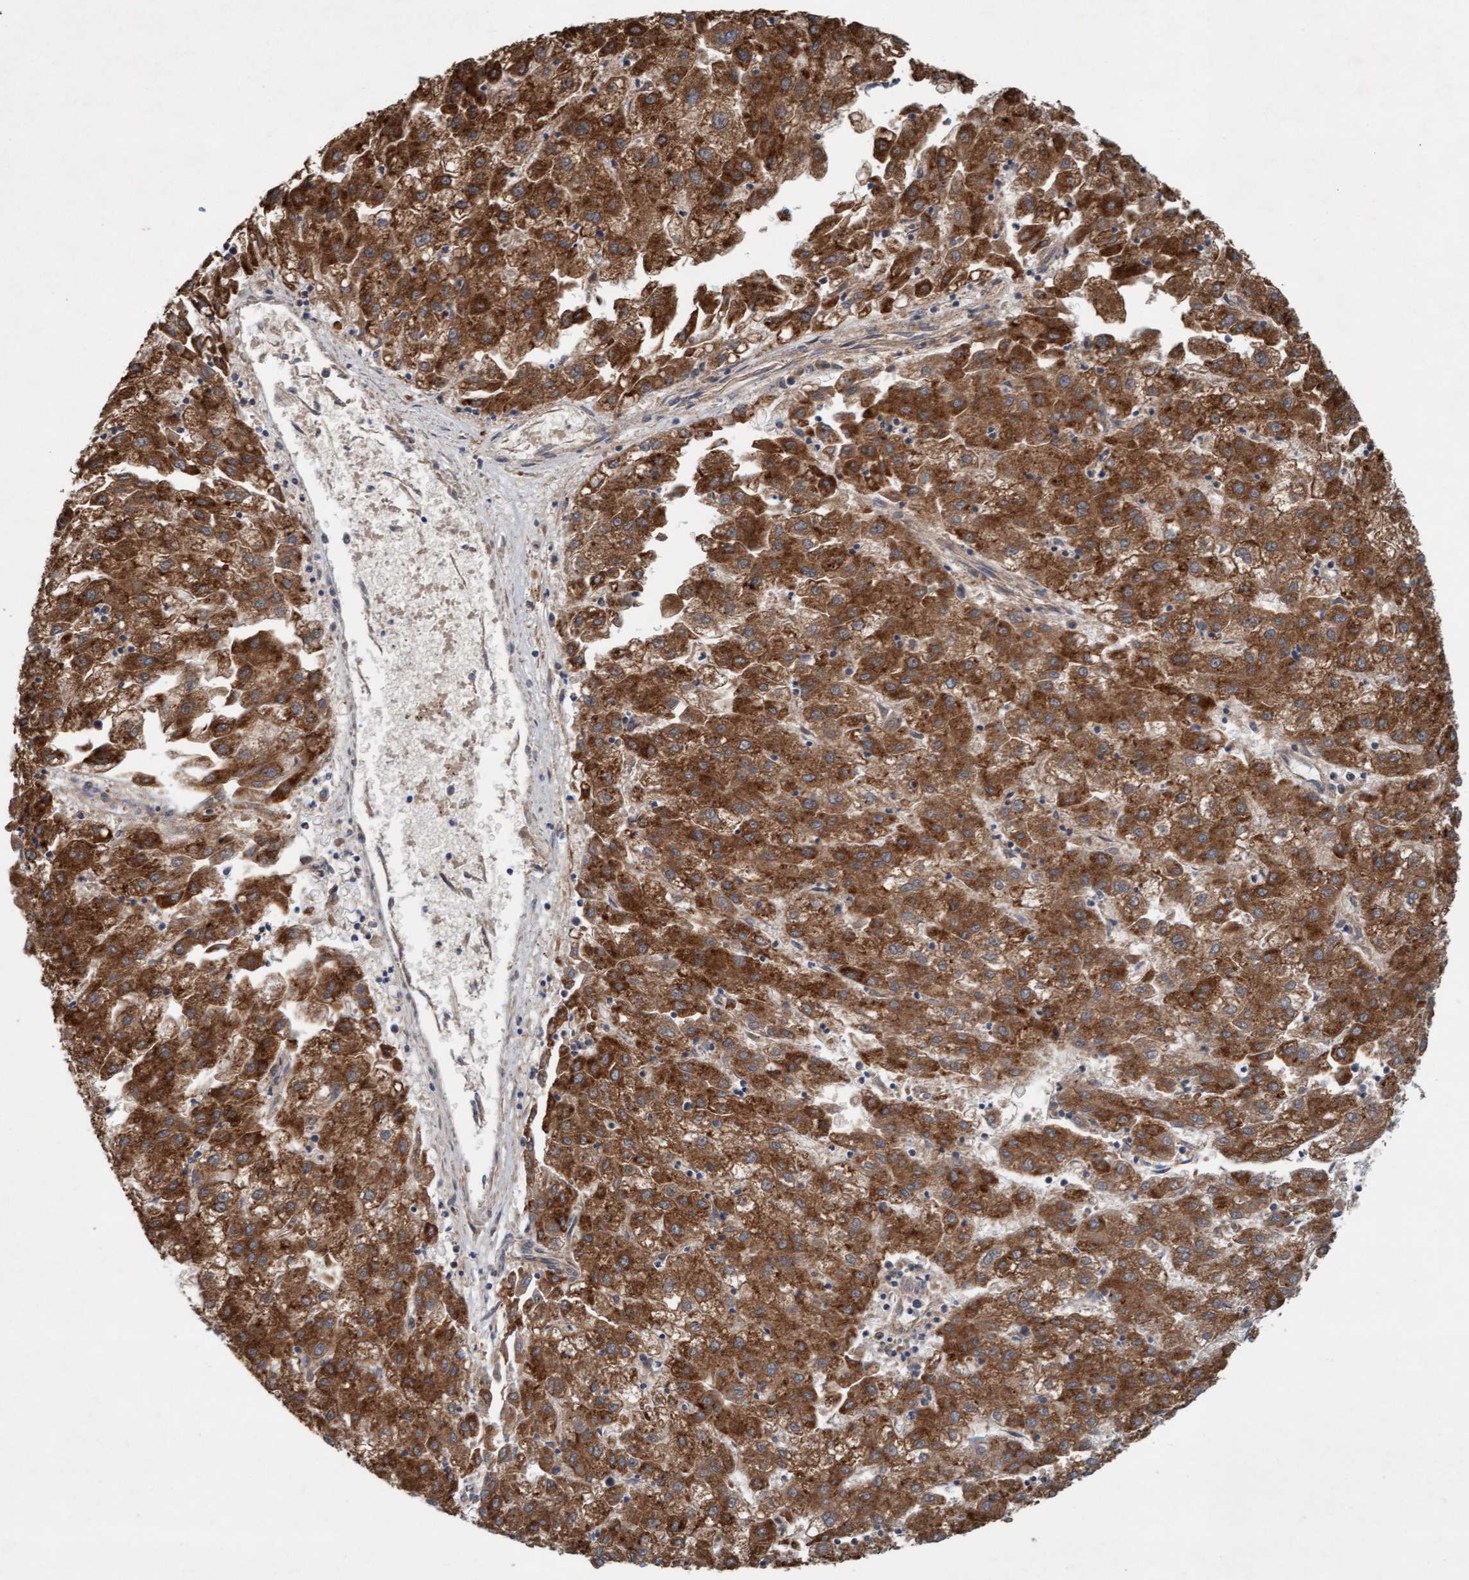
{"staining": {"intensity": "moderate", "quantity": ">75%", "location": "cytoplasmic/membranous"}, "tissue": "liver cancer", "cell_type": "Tumor cells", "image_type": "cancer", "snomed": [{"axis": "morphology", "description": "Carcinoma, Hepatocellular, NOS"}, {"axis": "topography", "description": "Liver"}], "caption": "This image demonstrates hepatocellular carcinoma (liver) stained with immunohistochemistry to label a protein in brown. The cytoplasmic/membranous of tumor cells show moderate positivity for the protein. Nuclei are counter-stained blue.", "gene": "ERAL1", "patient": {"sex": "male", "age": 72}}